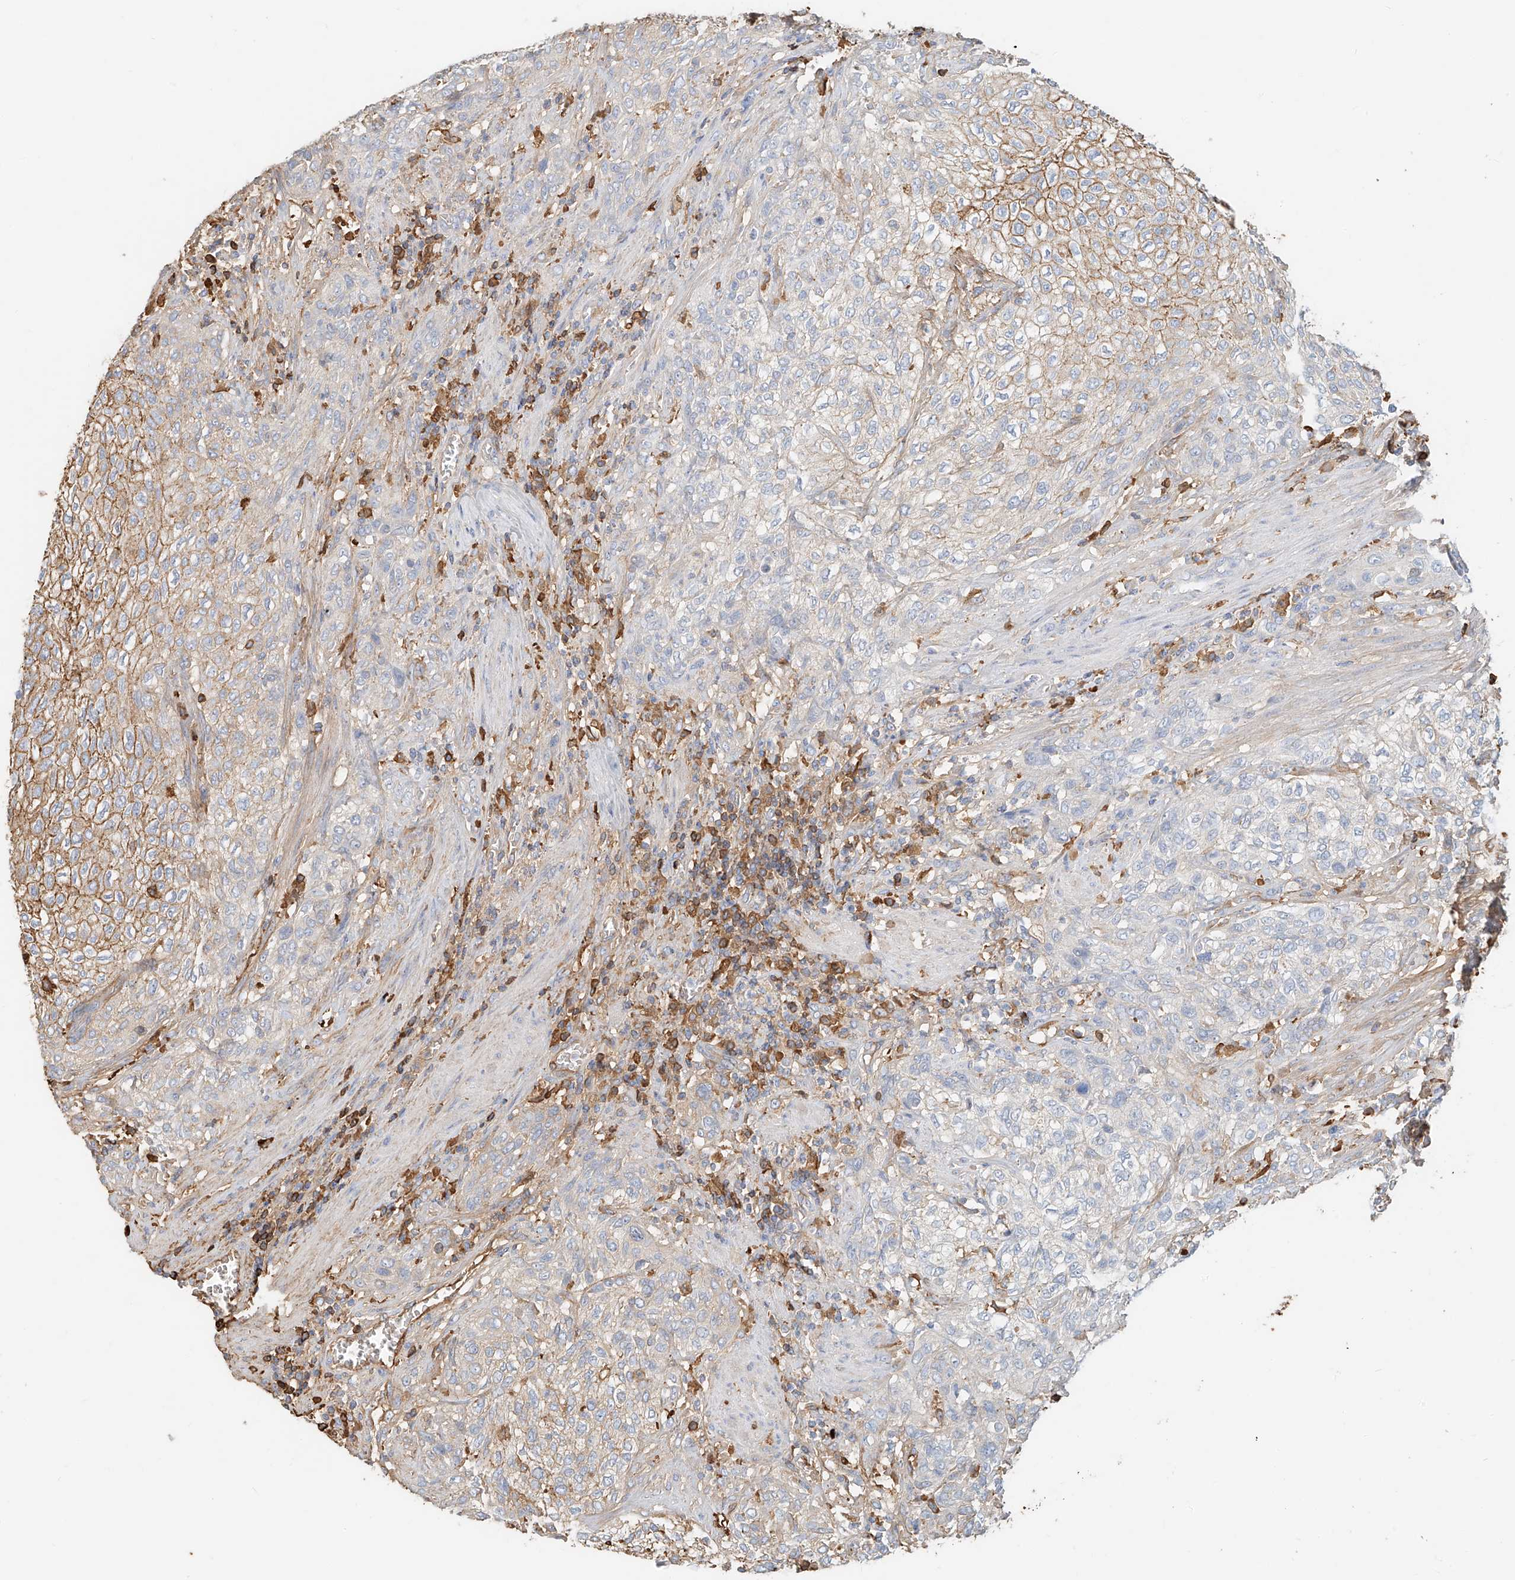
{"staining": {"intensity": "moderate", "quantity": "<25%", "location": "cytoplasmic/membranous"}, "tissue": "urothelial cancer", "cell_type": "Tumor cells", "image_type": "cancer", "snomed": [{"axis": "morphology", "description": "Urothelial carcinoma, High grade"}, {"axis": "topography", "description": "Urinary bladder"}], "caption": "There is low levels of moderate cytoplasmic/membranous expression in tumor cells of urothelial cancer, as demonstrated by immunohistochemical staining (brown color).", "gene": "ZFP30", "patient": {"sex": "male", "age": 35}}